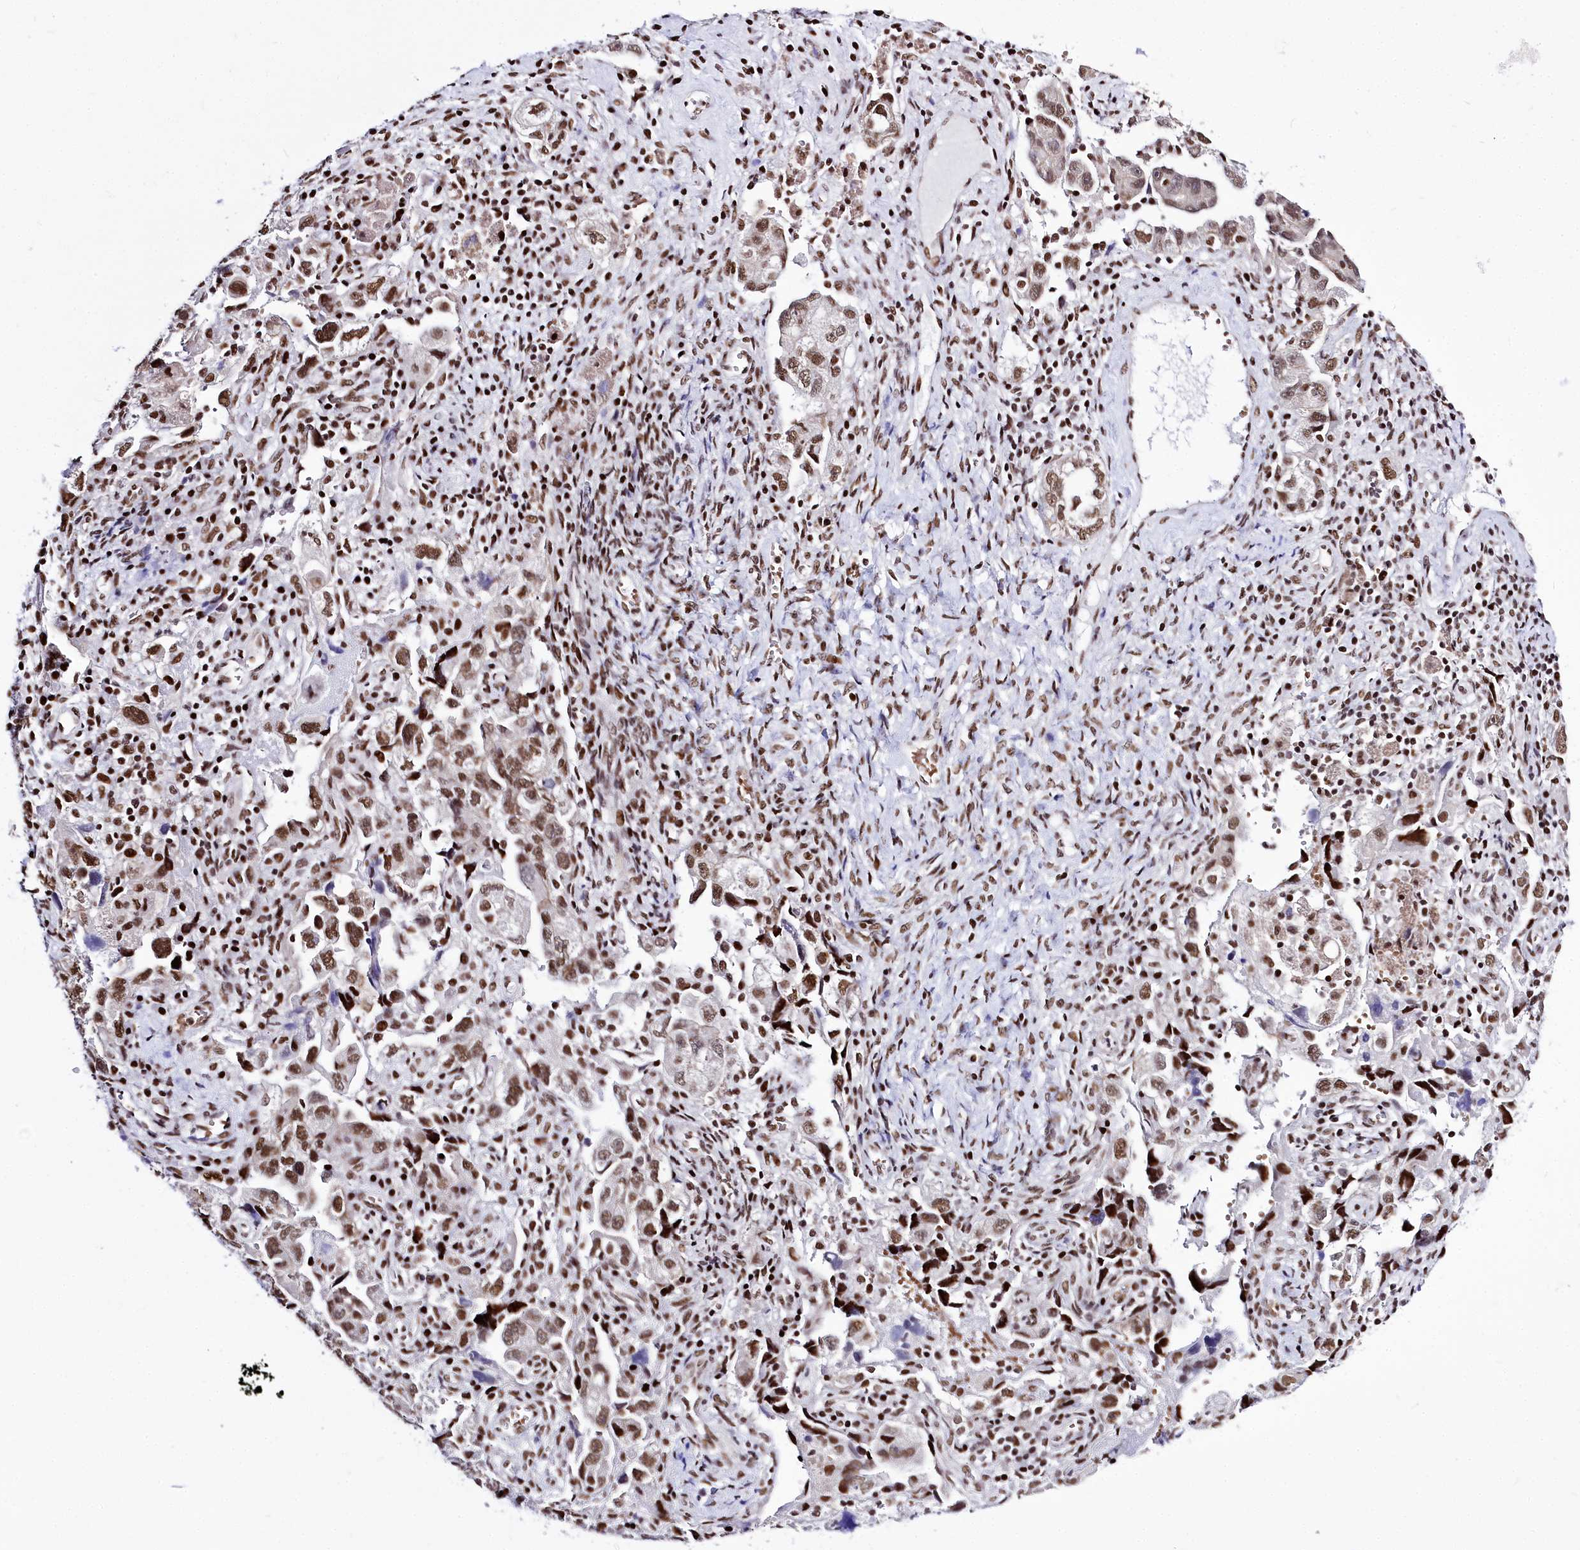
{"staining": {"intensity": "moderate", "quantity": ">75%", "location": "nuclear"}, "tissue": "ovarian cancer", "cell_type": "Tumor cells", "image_type": "cancer", "snomed": [{"axis": "morphology", "description": "Carcinoma, NOS"}, {"axis": "morphology", "description": "Cystadenocarcinoma, serous, NOS"}, {"axis": "topography", "description": "Ovary"}], "caption": "Ovarian cancer tissue exhibits moderate nuclear expression in approximately >75% of tumor cells, visualized by immunohistochemistry. (brown staining indicates protein expression, while blue staining denotes nuclei).", "gene": "POU4F3", "patient": {"sex": "female", "age": 69}}